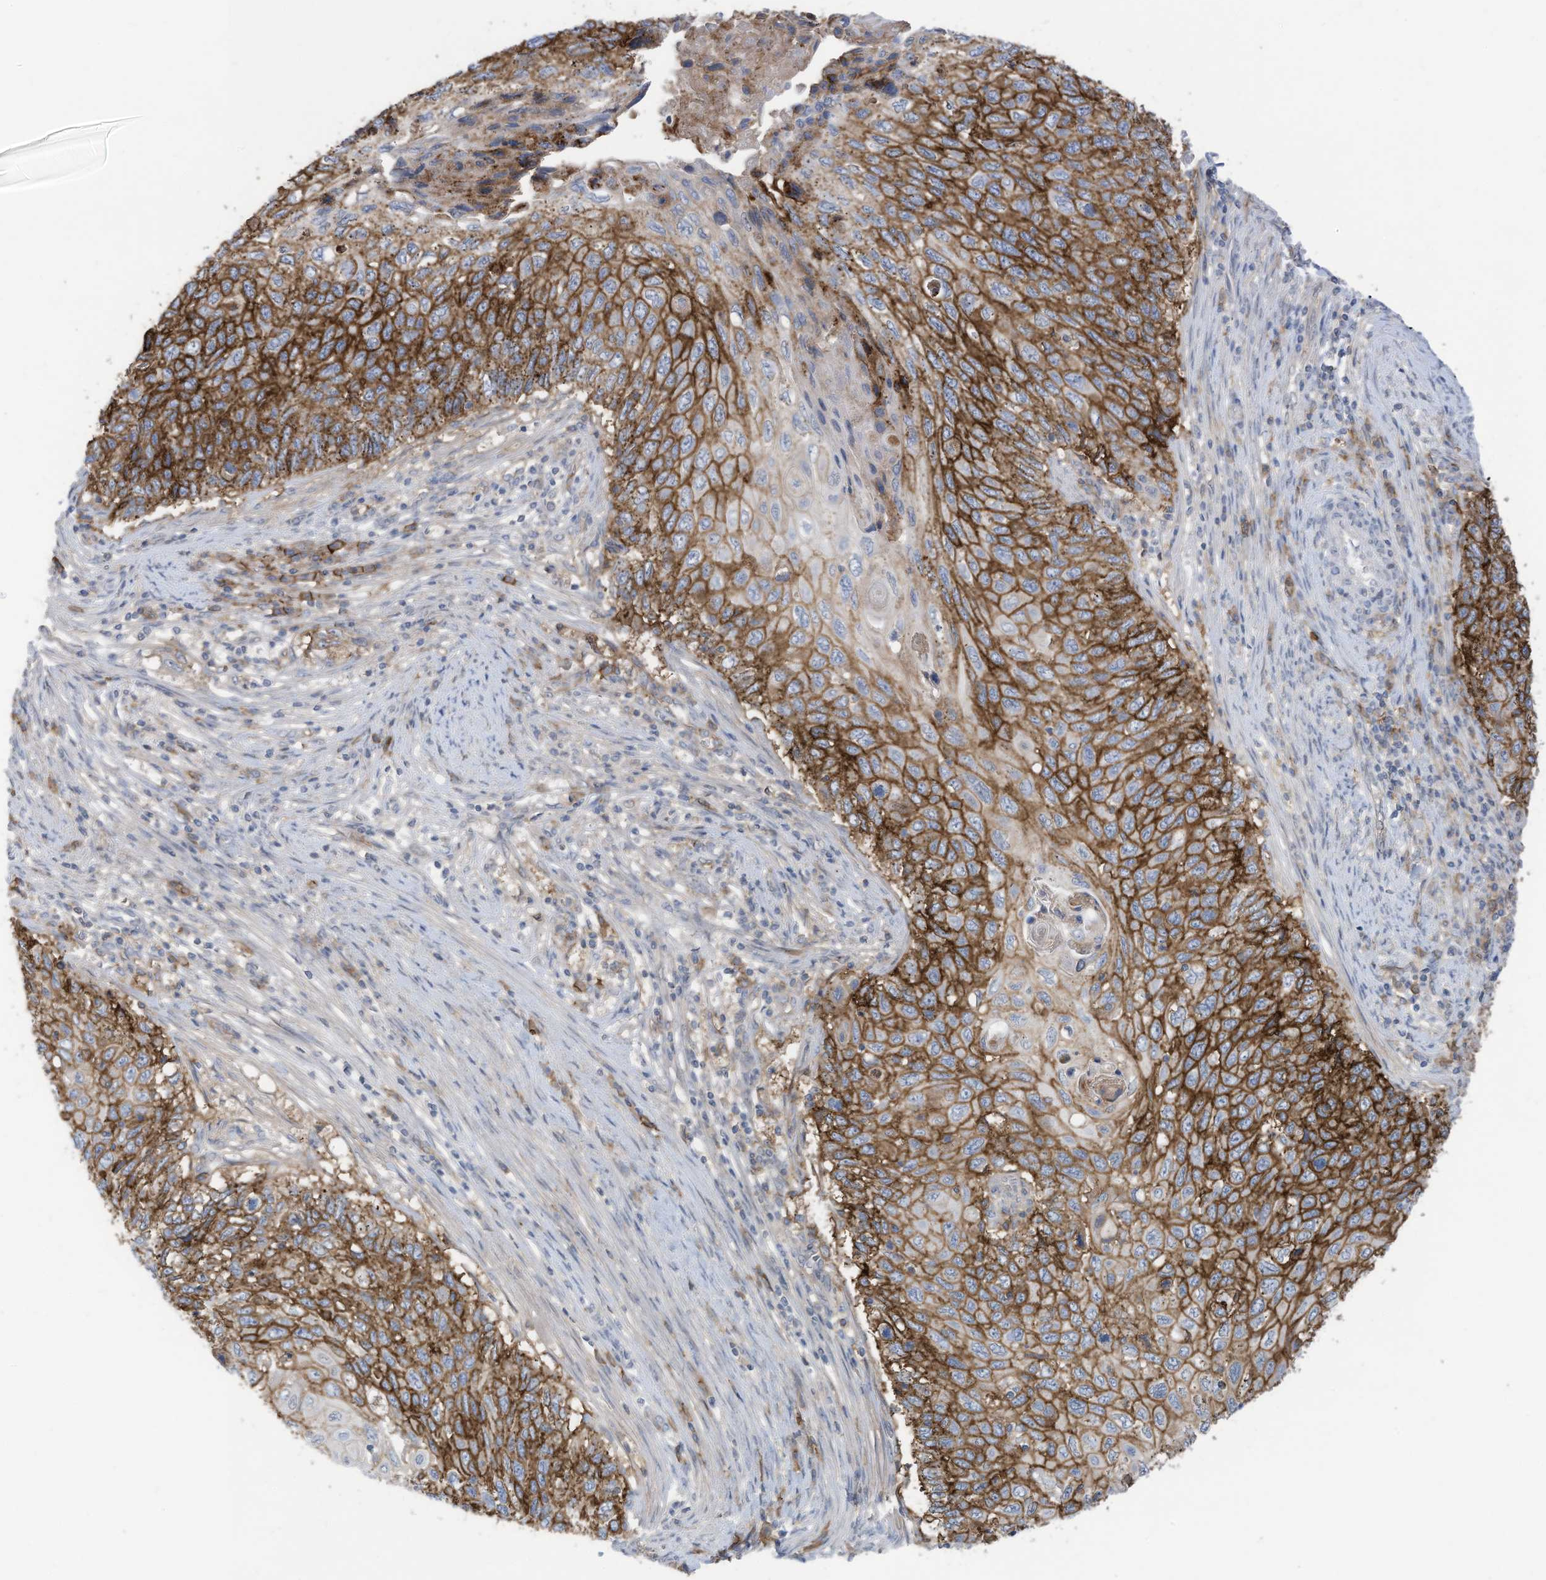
{"staining": {"intensity": "strong", "quantity": ">75%", "location": "cytoplasmic/membranous"}, "tissue": "cervical cancer", "cell_type": "Tumor cells", "image_type": "cancer", "snomed": [{"axis": "morphology", "description": "Squamous cell carcinoma, NOS"}, {"axis": "topography", "description": "Cervix"}], "caption": "Strong cytoplasmic/membranous staining is seen in about >75% of tumor cells in squamous cell carcinoma (cervical).", "gene": "SLC1A5", "patient": {"sex": "female", "age": 70}}